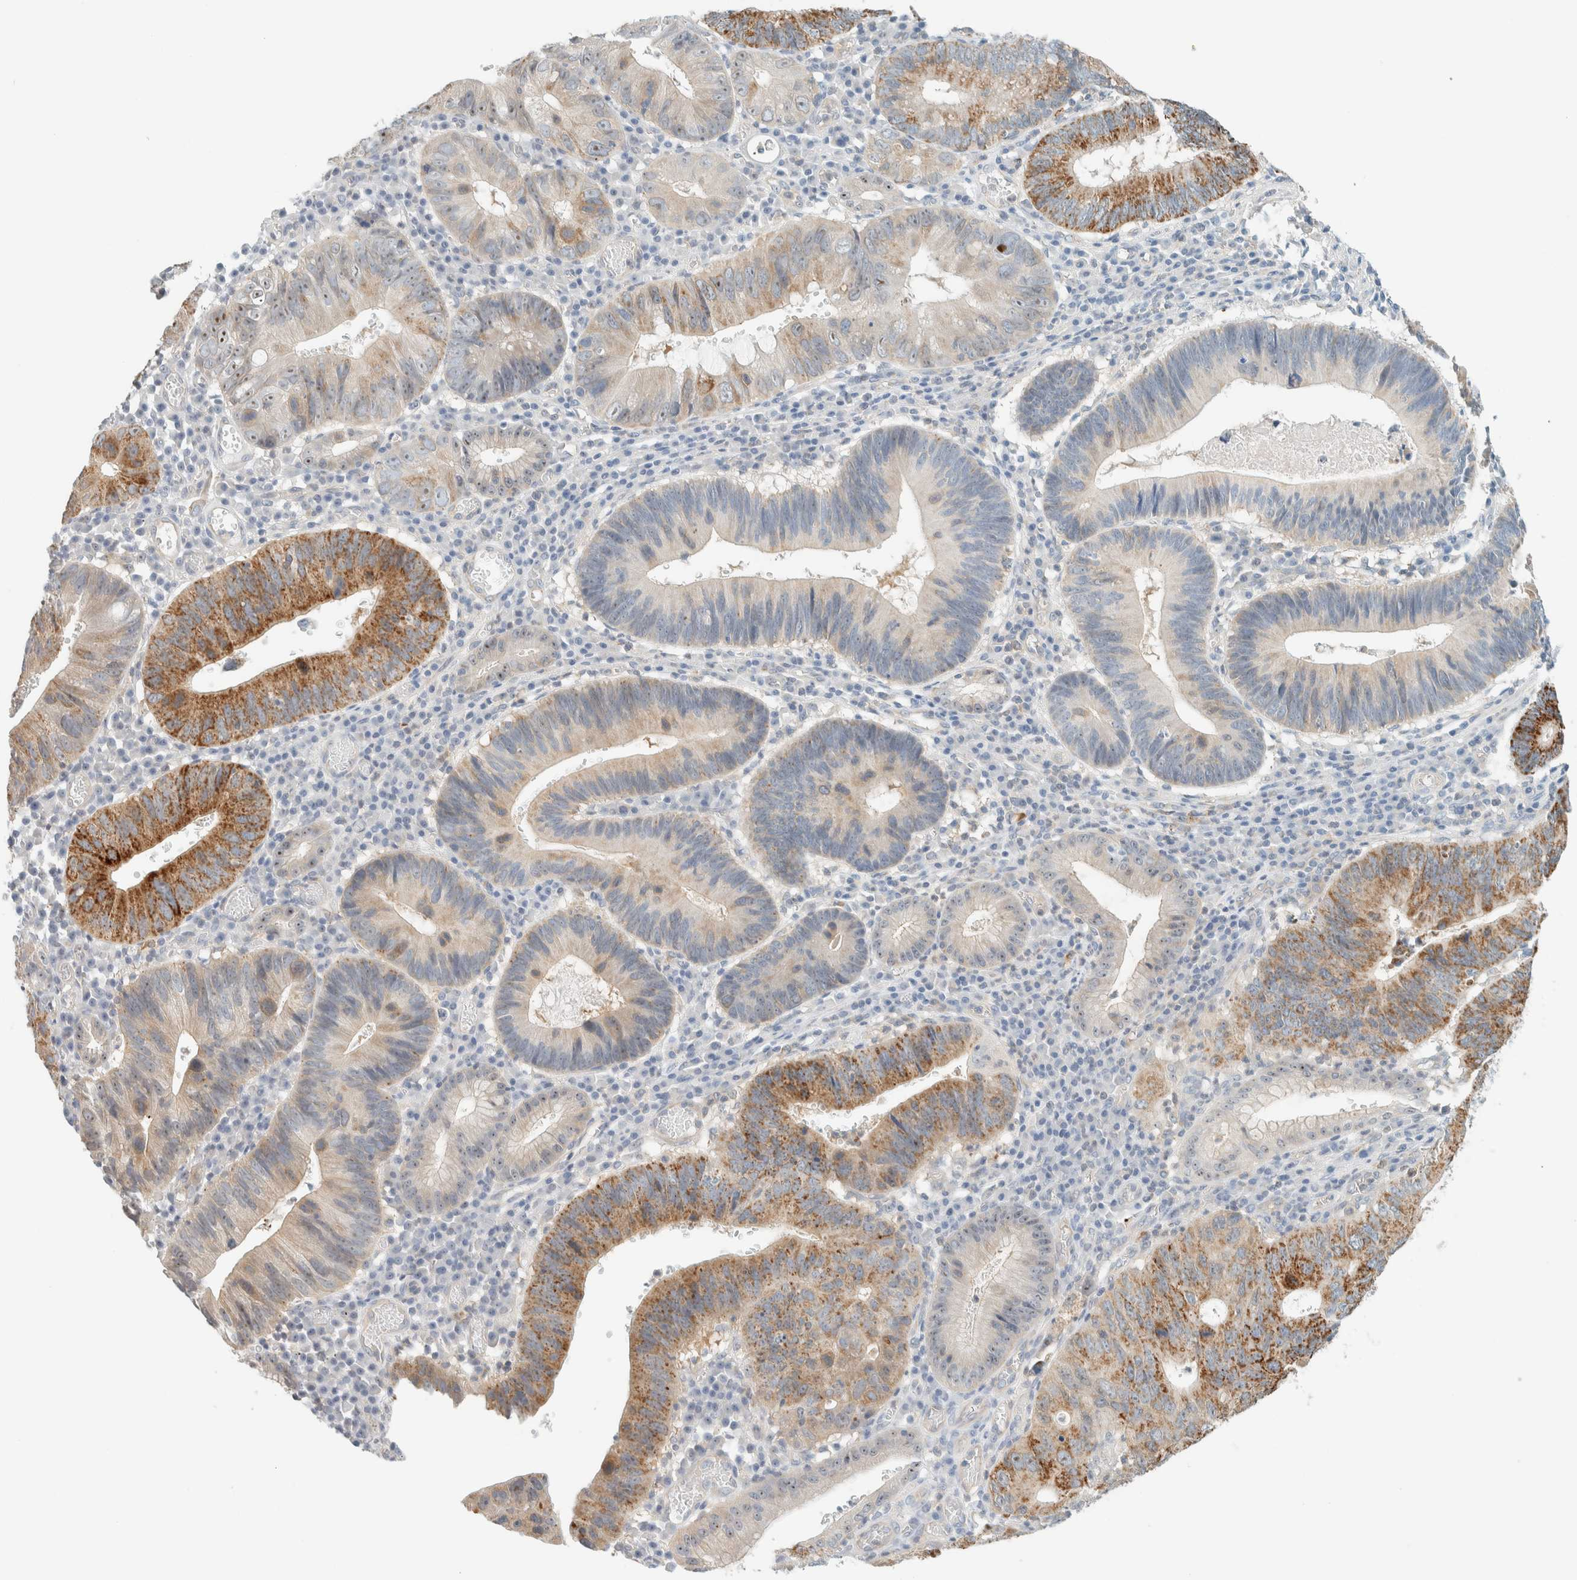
{"staining": {"intensity": "moderate", "quantity": "25%-75%", "location": "cytoplasmic/membranous,nuclear"}, "tissue": "stomach cancer", "cell_type": "Tumor cells", "image_type": "cancer", "snomed": [{"axis": "morphology", "description": "Adenocarcinoma, NOS"}, {"axis": "topography", "description": "Stomach"}], "caption": "Human stomach cancer (adenocarcinoma) stained with a protein marker displays moderate staining in tumor cells.", "gene": "NDE1", "patient": {"sex": "male", "age": 59}}